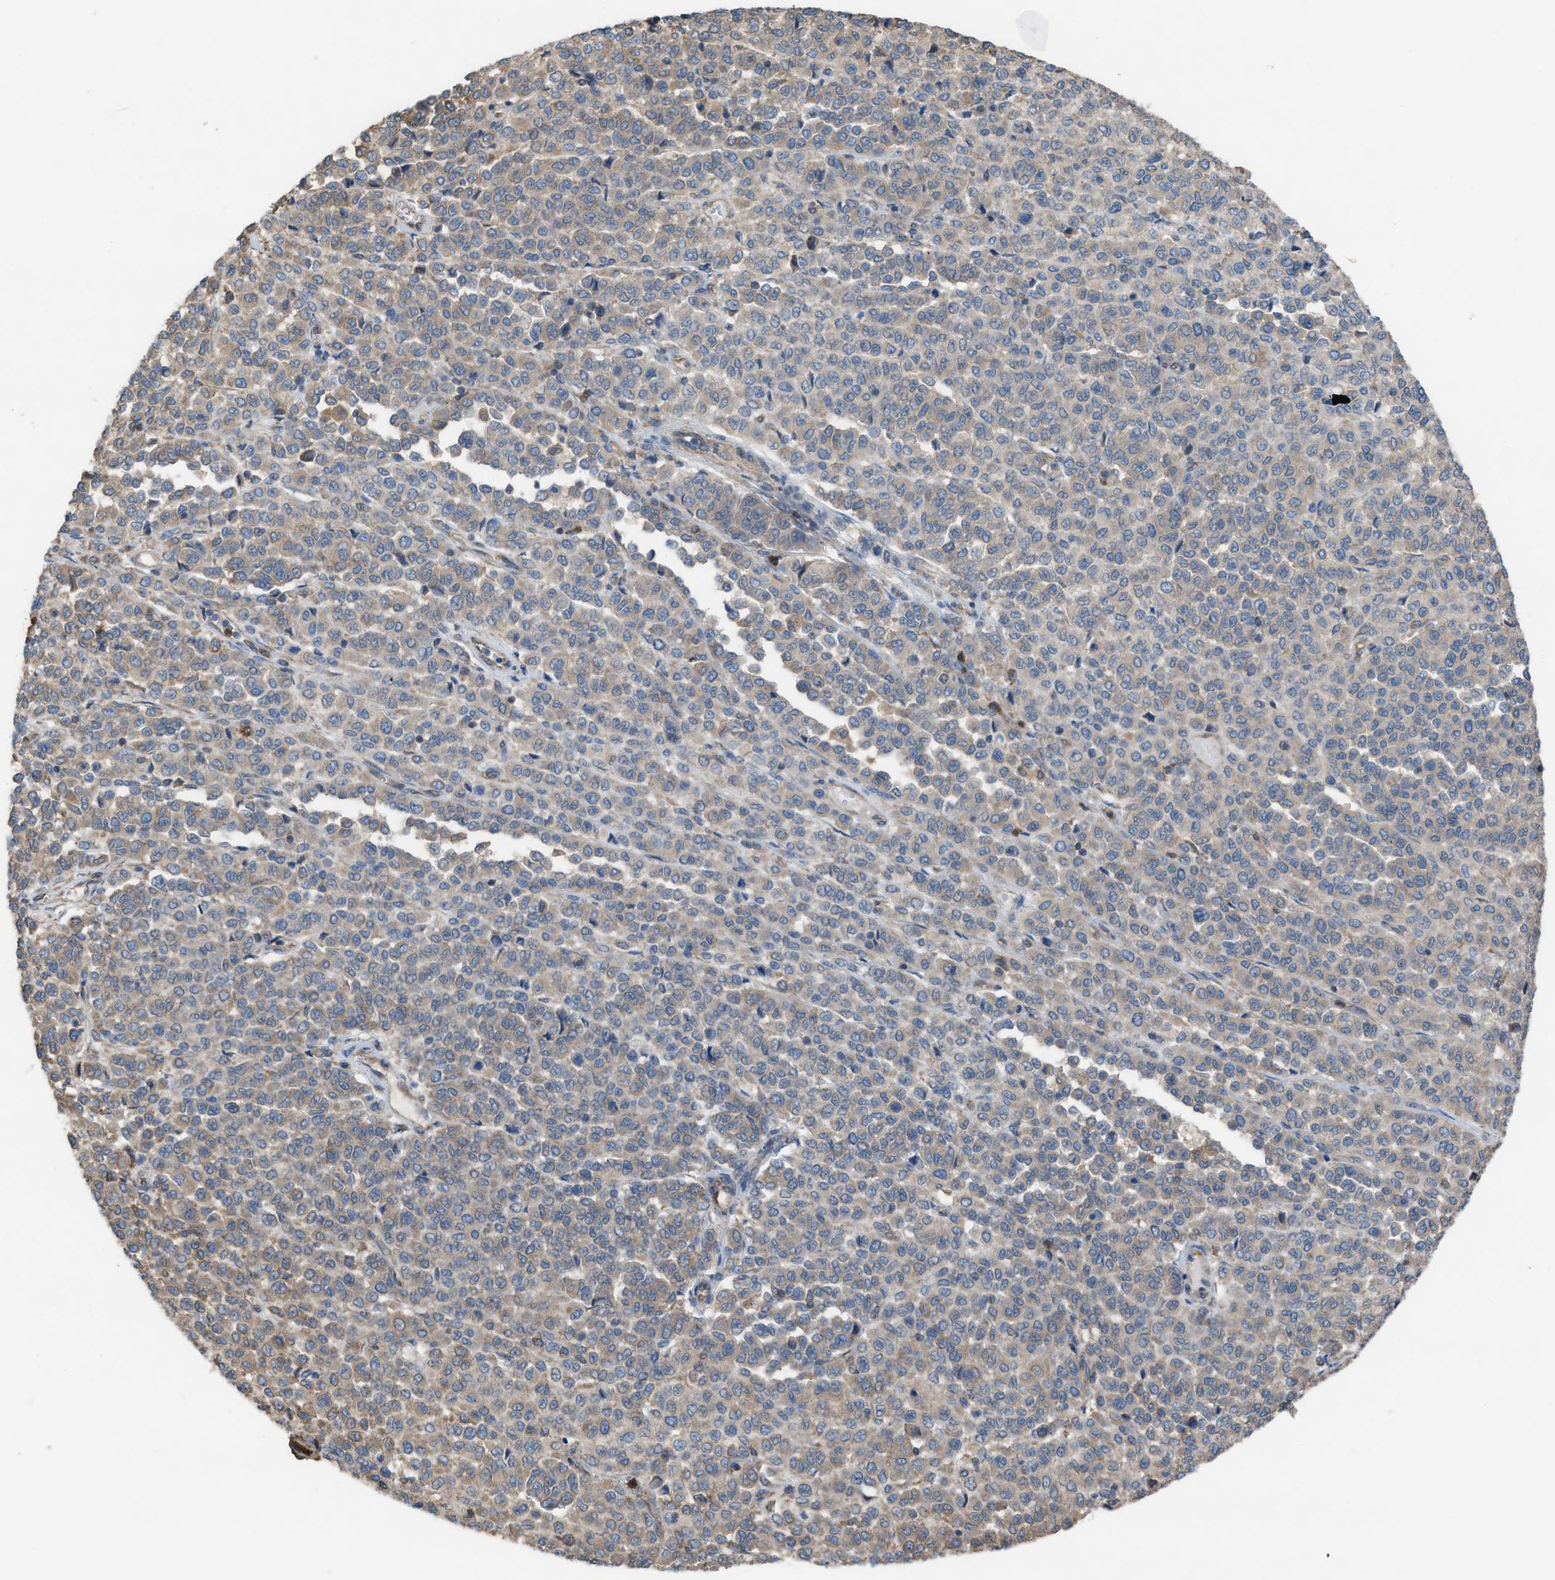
{"staining": {"intensity": "weak", "quantity": "<25%", "location": "cytoplasmic/membranous"}, "tissue": "melanoma", "cell_type": "Tumor cells", "image_type": "cancer", "snomed": [{"axis": "morphology", "description": "Malignant melanoma, Metastatic site"}, {"axis": "topography", "description": "Pancreas"}], "caption": "The micrograph displays no staining of tumor cells in malignant melanoma (metastatic site).", "gene": "PLAA", "patient": {"sex": "female", "age": 30}}